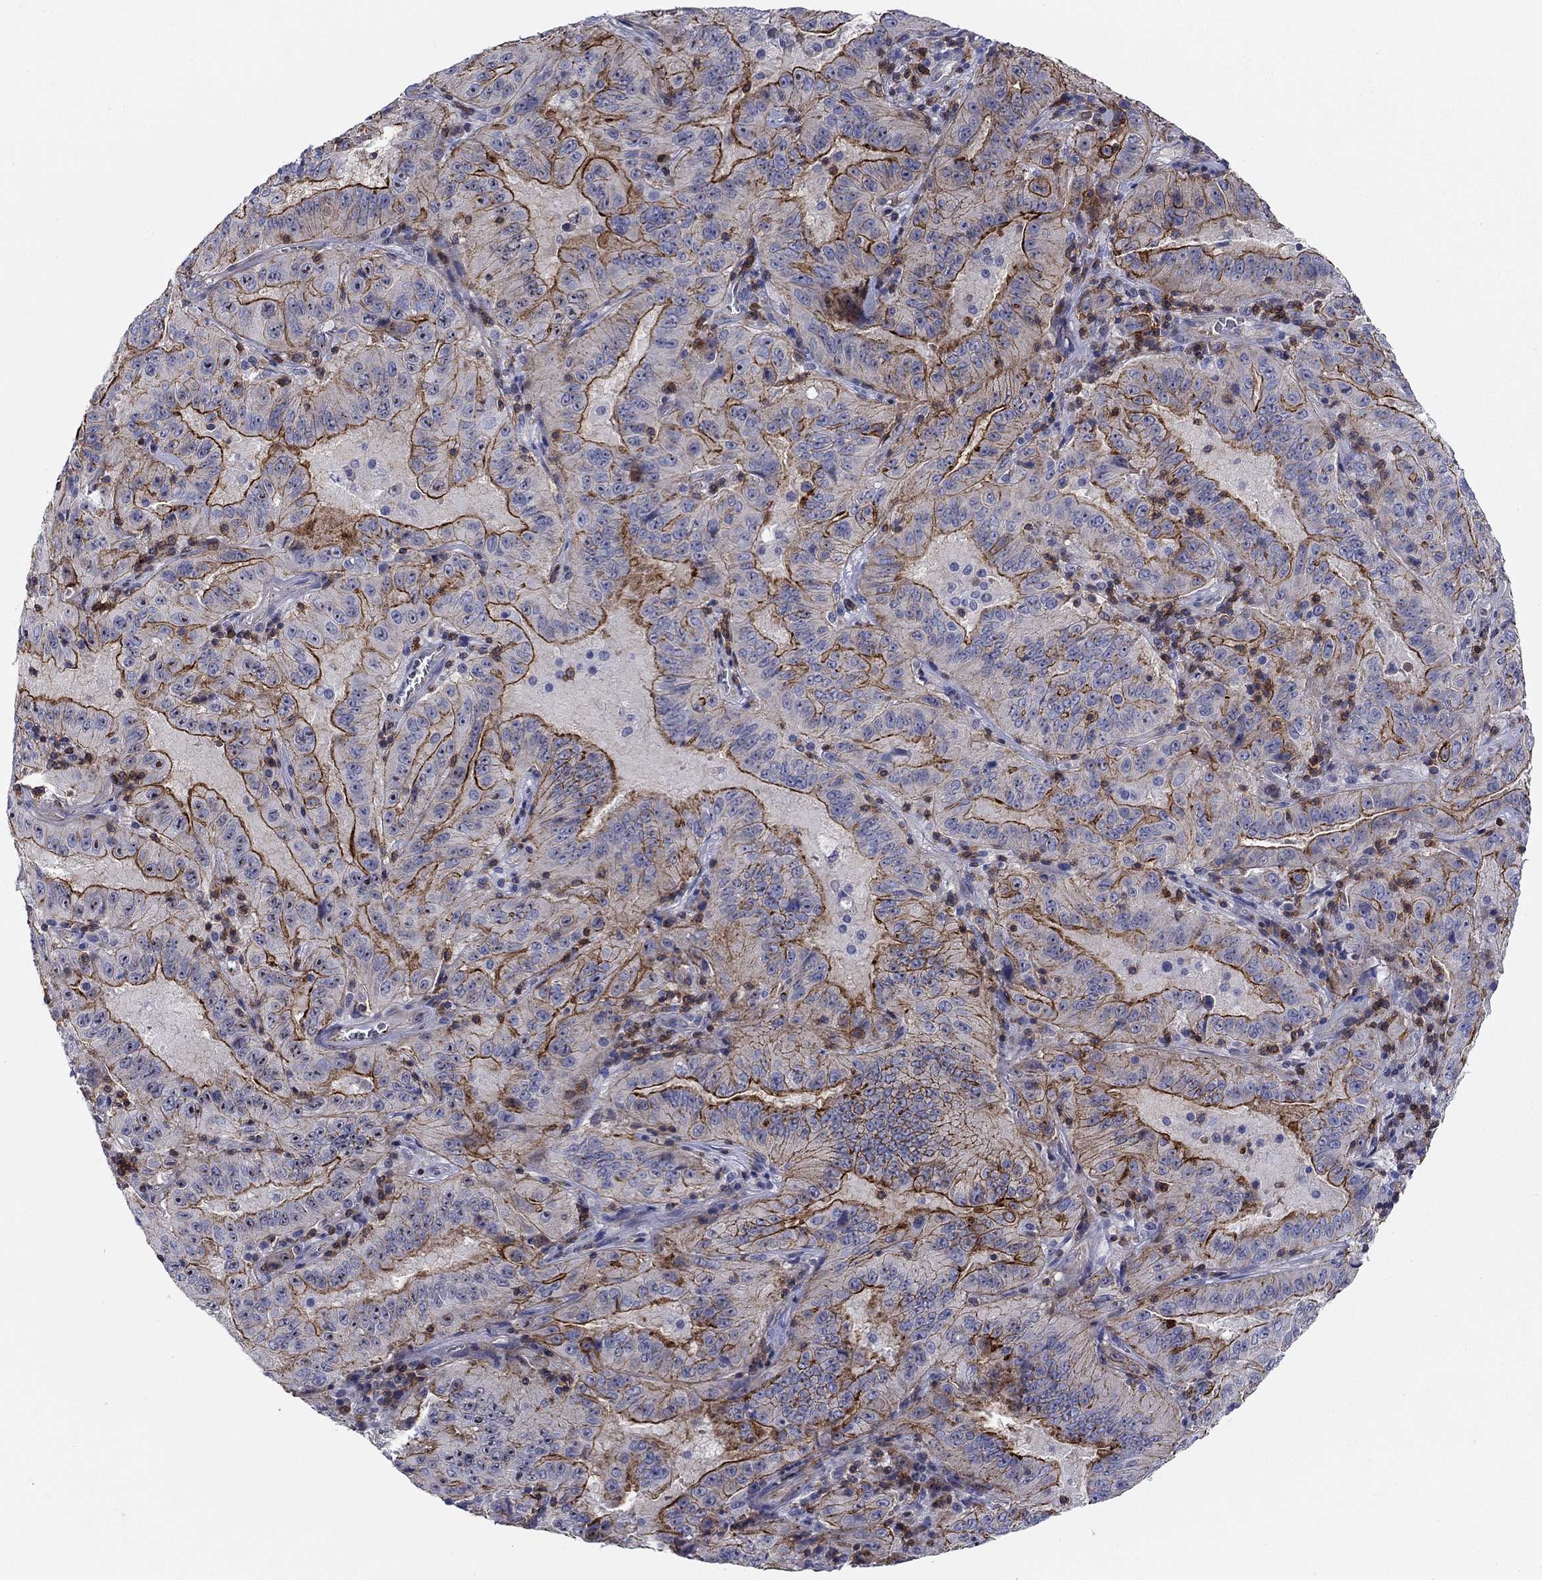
{"staining": {"intensity": "strong", "quantity": "25%-75%", "location": "cytoplasmic/membranous"}, "tissue": "pancreatic cancer", "cell_type": "Tumor cells", "image_type": "cancer", "snomed": [{"axis": "morphology", "description": "Adenocarcinoma, NOS"}, {"axis": "topography", "description": "Pancreas"}], "caption": "IHC (DAB) staining of human pancreatic cancer (adenocarcinoma) displays strong cytoplasmic/membranous protein positivity in about 25%-75% of tumor cells.", "gene": "SIT1", "patient": {"sex": "male", "age": 63}}